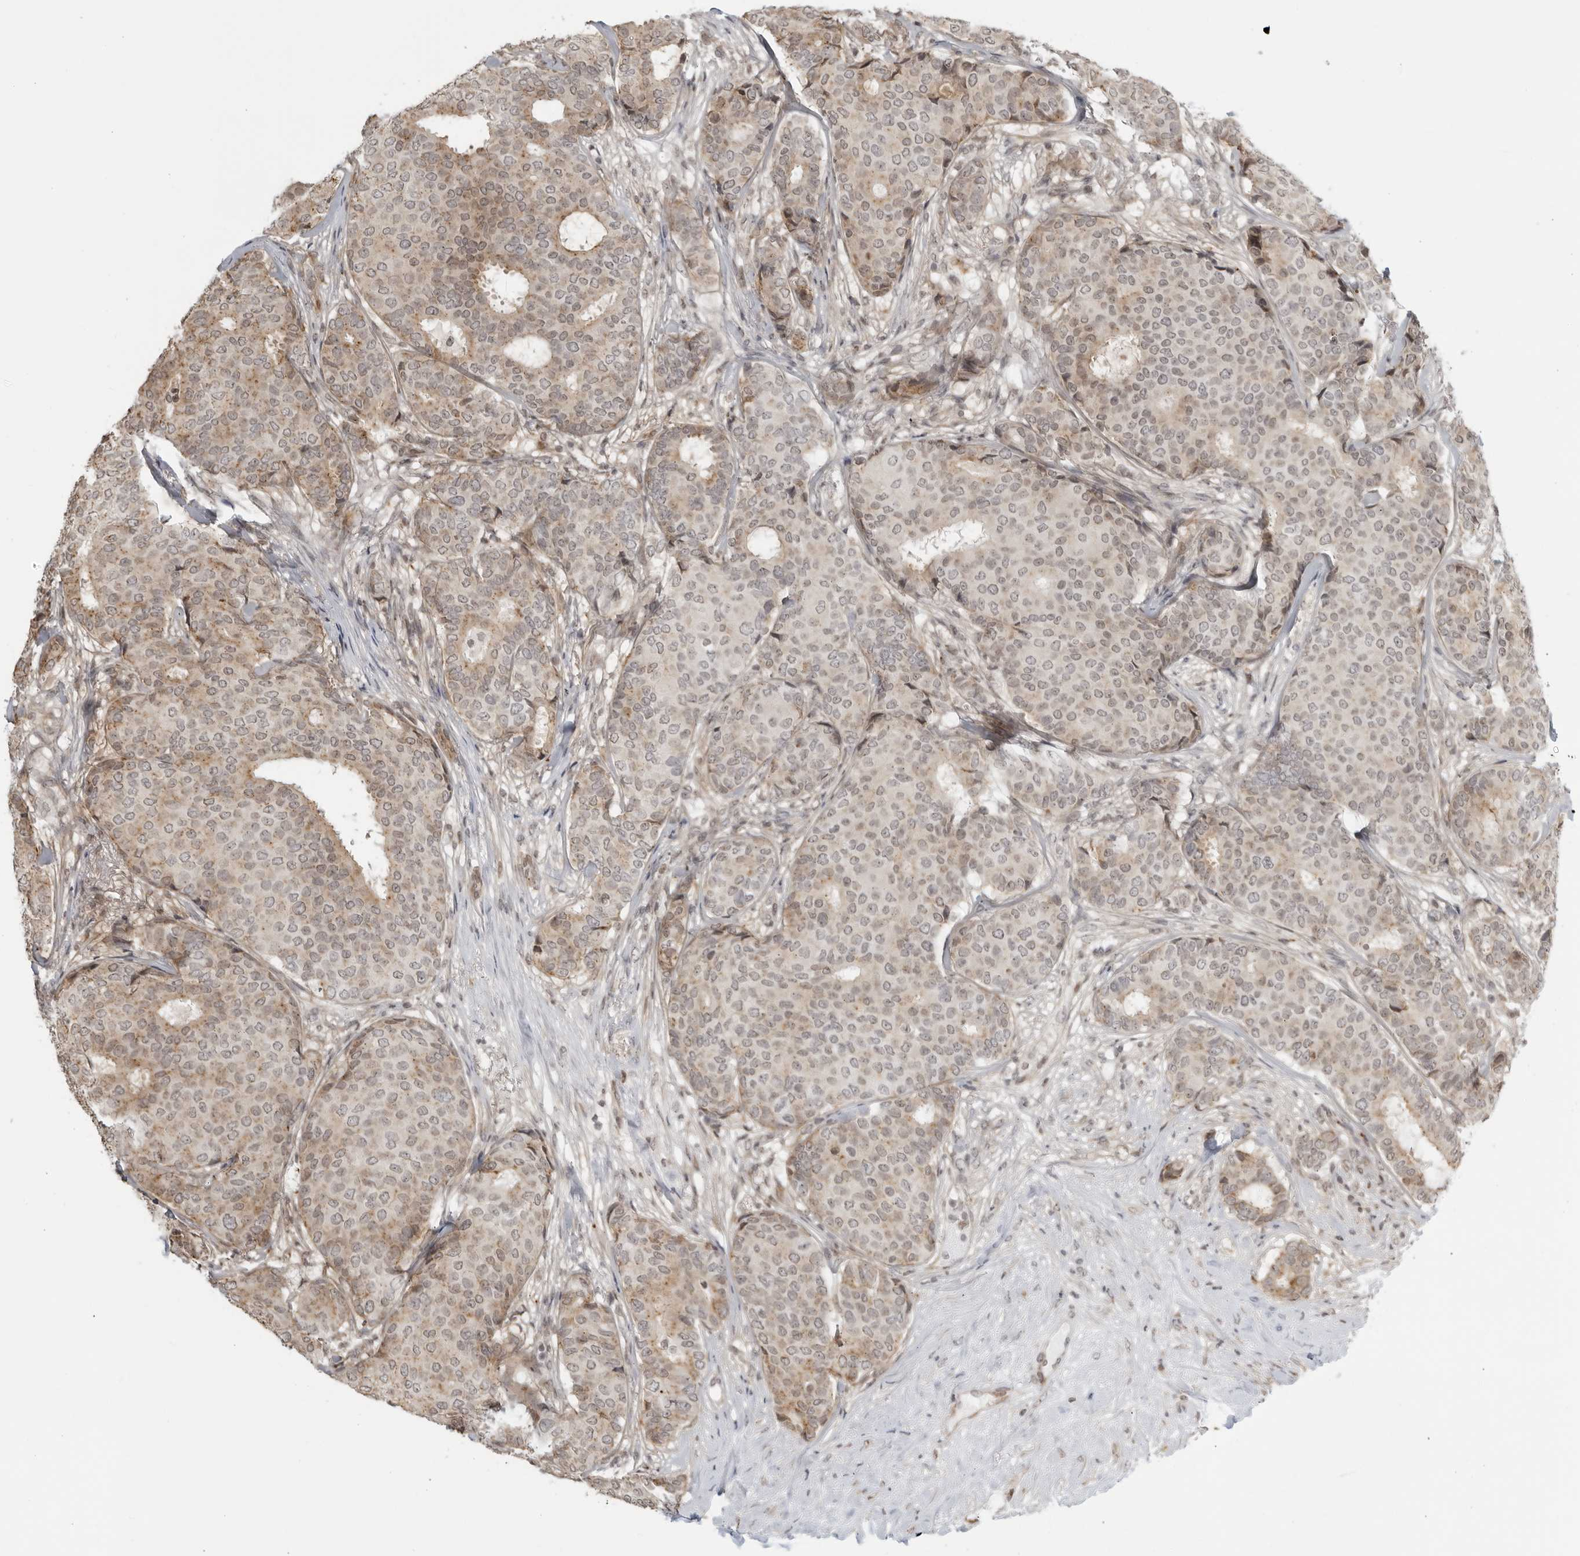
{"staining": {"intensity": "weak", "quantity": "<25%", "location": "cytoplasmic/membranous"}, "tissue": "breast cancer", "cell_type": "Tumor cells", "image_type": "cancer", "snomed": [{"axis": "morphology", "description": "Duct carcinoma"}, {"axis": "topography", "description": "Breast"}], "caption": "The immunohistochemistry image has no significant expression in tumor cells of breast cancer tissue.", "gene": "TCF21", "patient": {"sex": "female", "age": 75}}